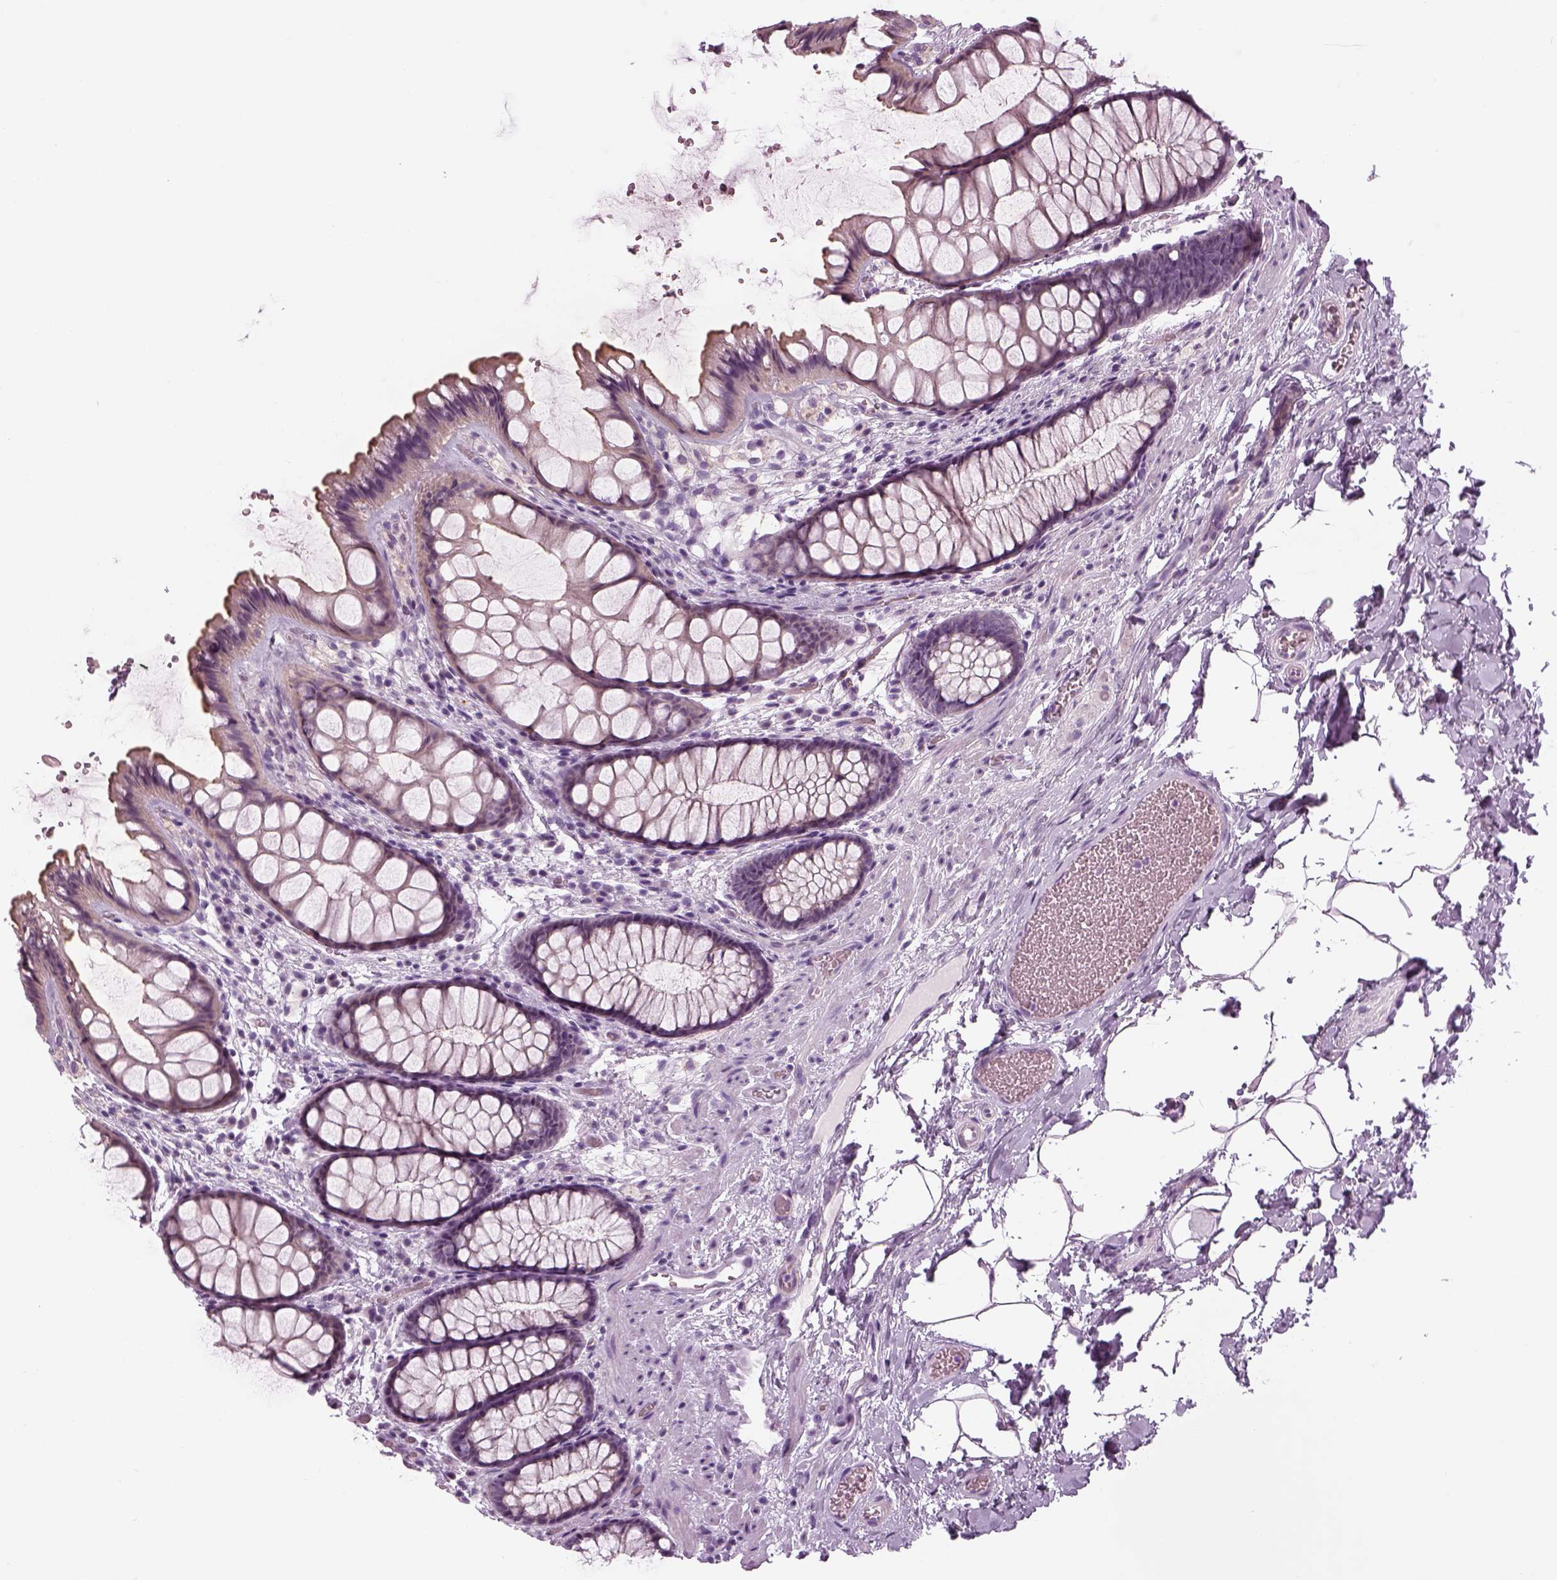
{"staining": {"intensity": "strong", "quantity": "<25%", "location": "cytoplasmic/membranous"}, "tissue": "rectum", "cell_type": "Glandular cells", "image_type": "normal", "snomed": [{"axis": "morphology", "description": "Normal tissue, NOS"}, {"axis": "topography", "description": "Rectum"}], "caption": "Rectum stained with DAB (3,3'-diaminobenzidine) immunohistochemistry exhibits medium levels of strong cytoplasmic/membranous expression in about <25% of glandular cells.", "gene": "LRRIQ3", "patient": {"sex": "female", "age": 62}}